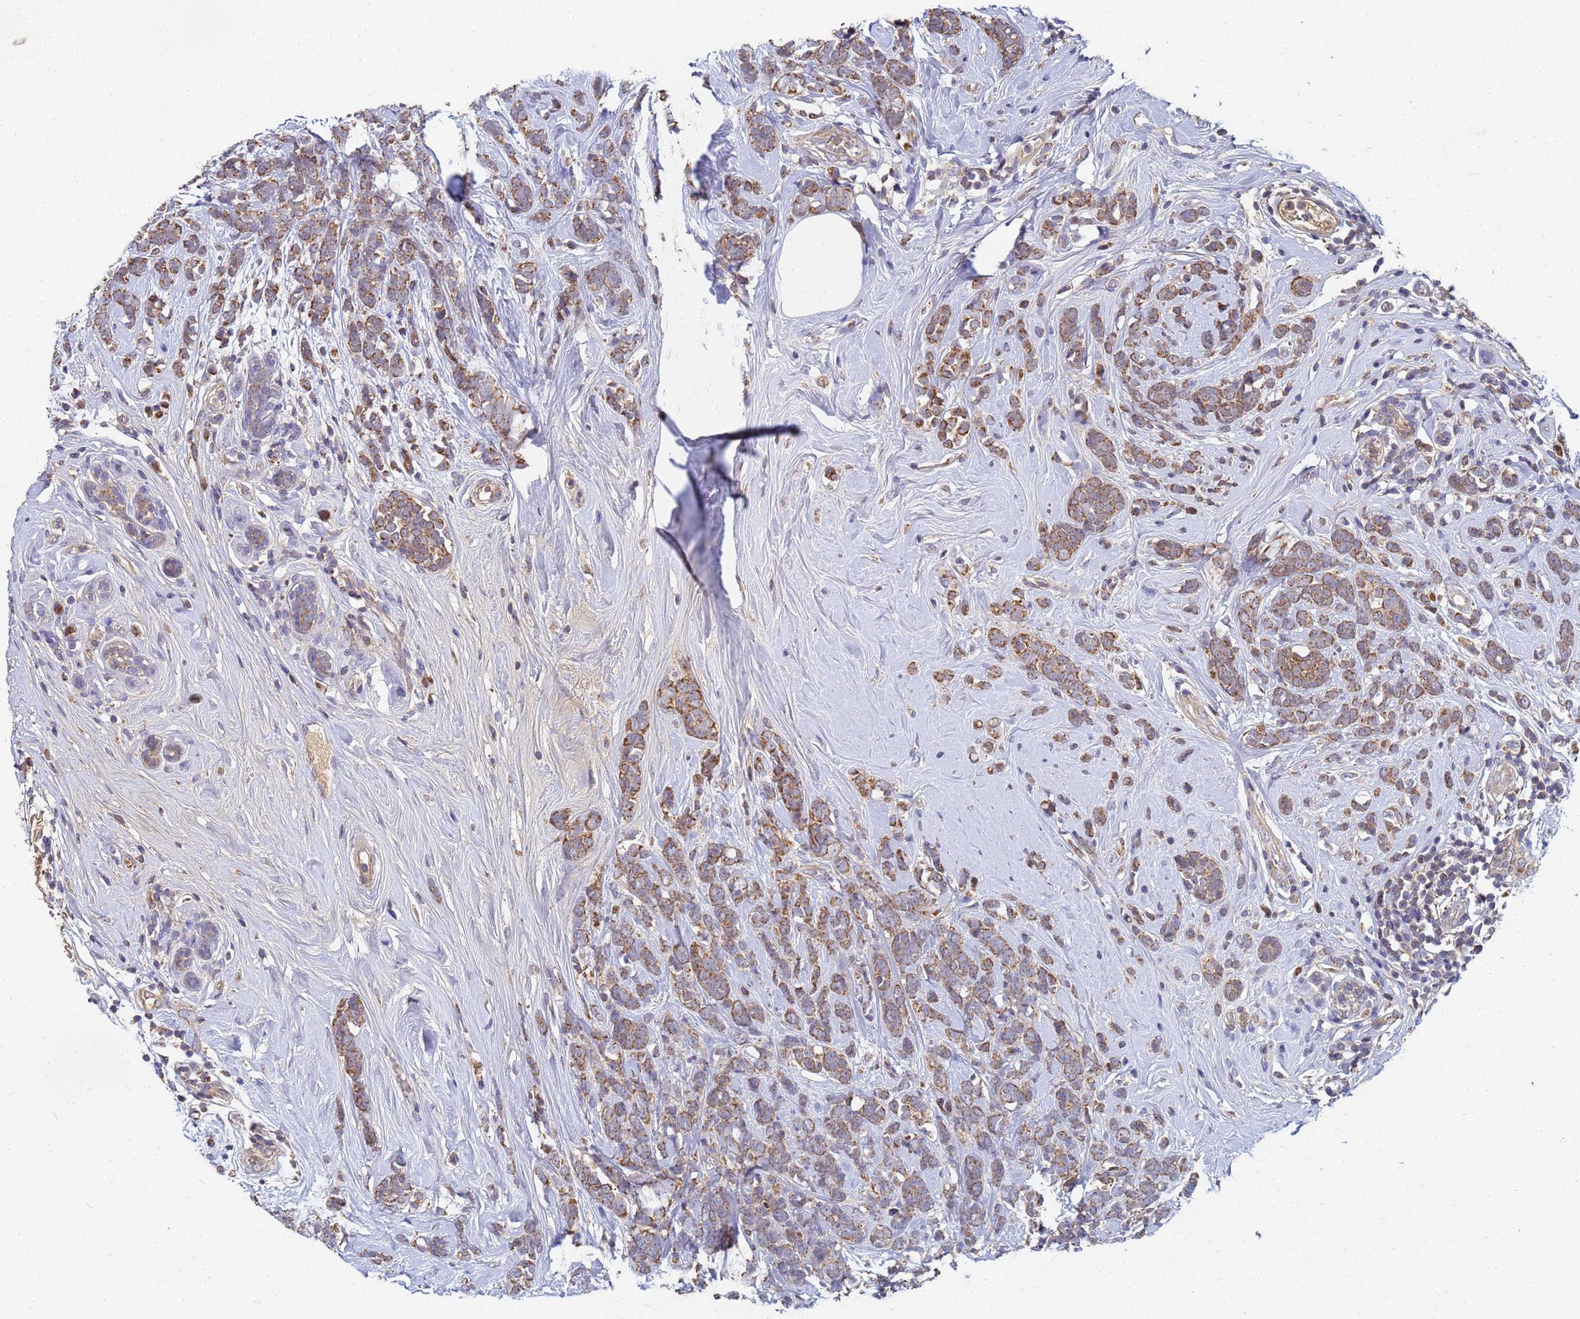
{"staining": {"intensity": "moderate", "quantity": ">75%", "location": "cytoplasmic/membranous"}, "tissue": "breast cancer", "cell_type": "Tumor cells", "image_type": "cancer", "snomed": [{"axis": "morphology", "description": "Duct carcinoma"}, {"axis": "topography", "description": "Breast"}], "caption": "Immunohistochemical staining of human breast cancer demonstrates moderate cytoplasmic/membranous protein expression in approximately >75% of tumor cells.", "gene": "C5orf34", "patient": {"sex": "female", "age": 75}}